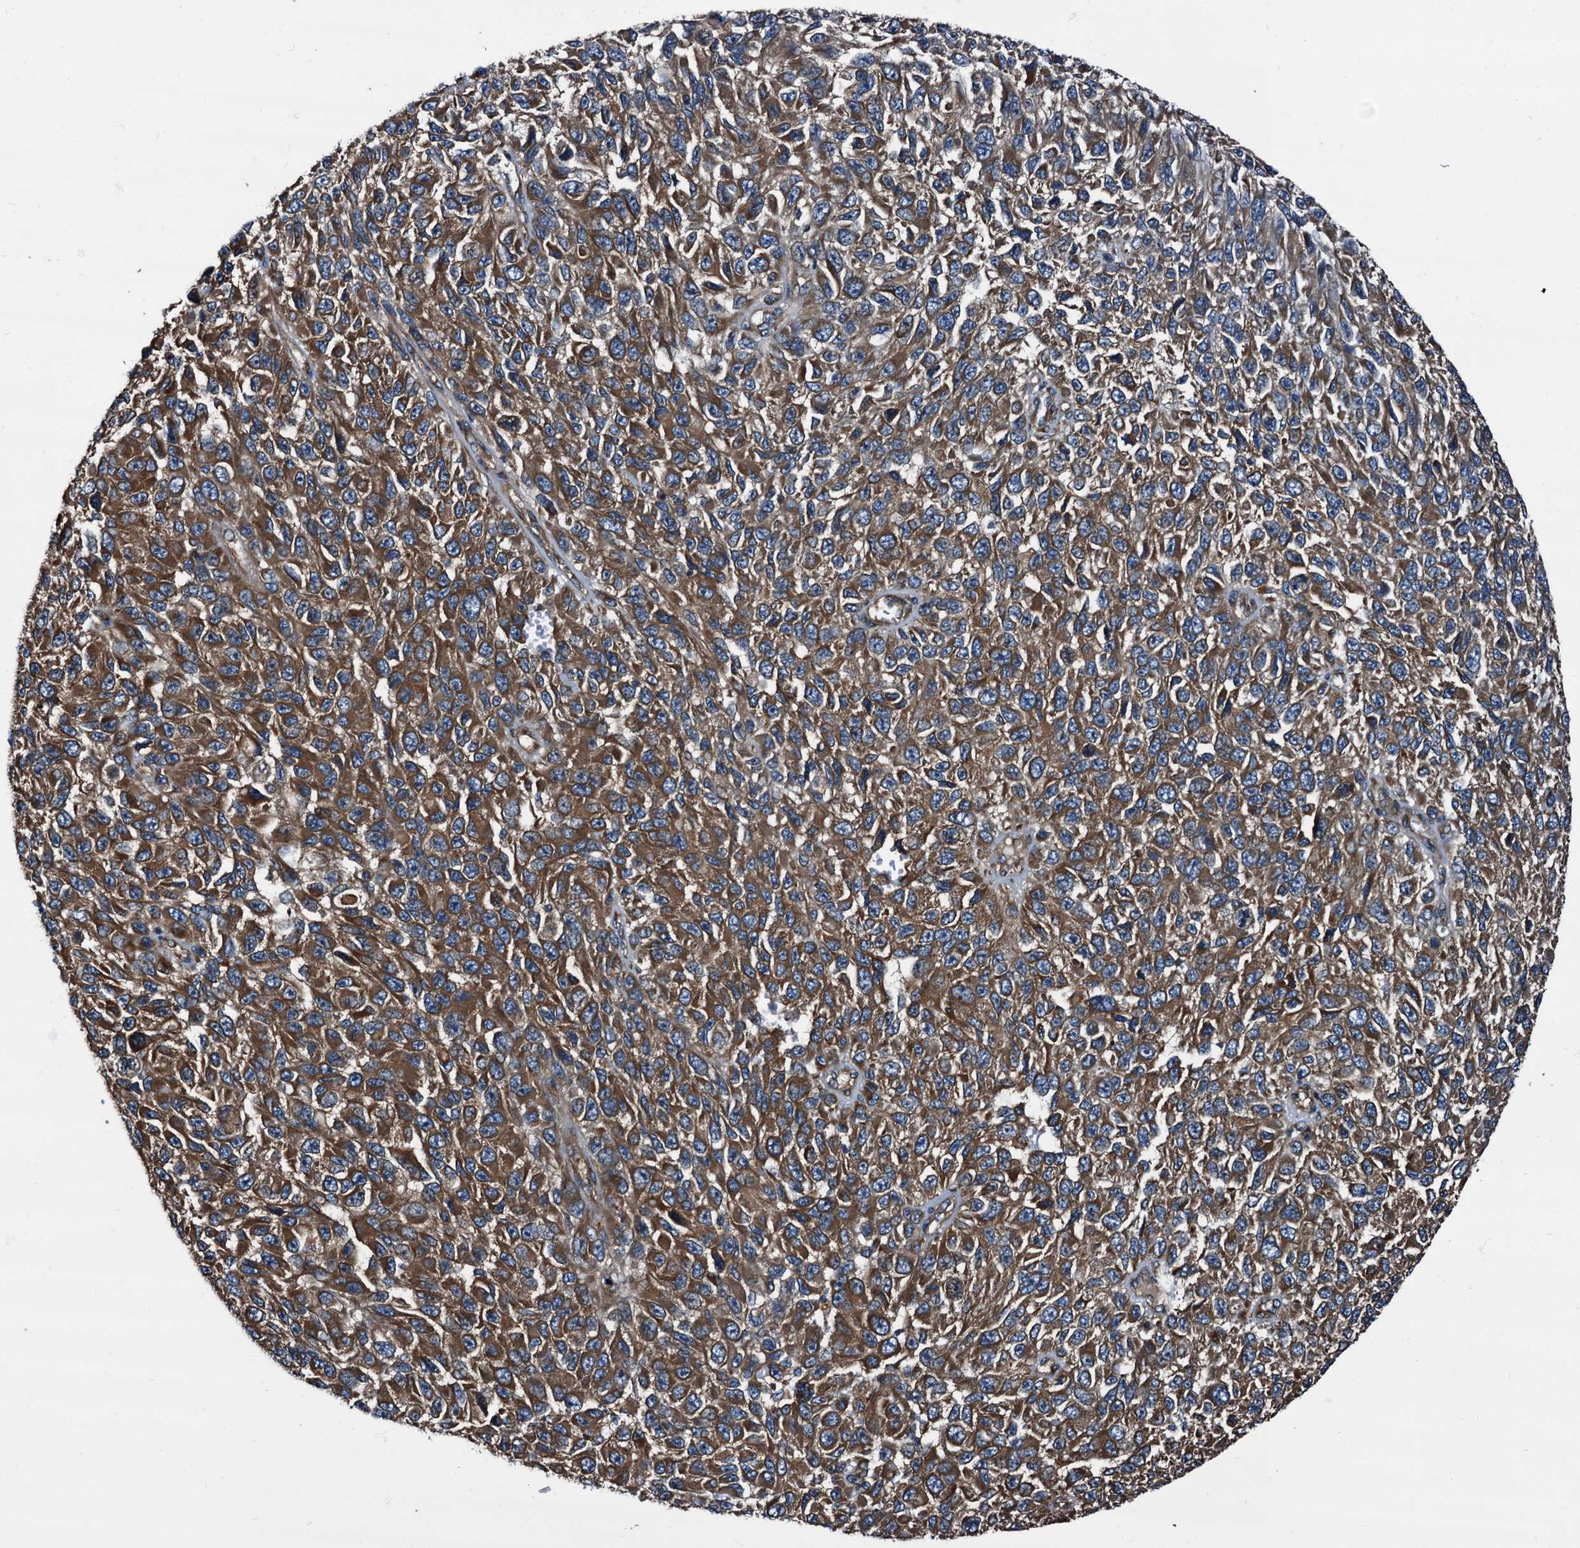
{"staining": {"intensity": "moderate", "quantity": ">75%", "location": "cytoplasmic/membranous"}, "tissue": "melanoma", "cell_type": "Tumor cells", "image_type": "cancer", "snomed": [{"axis": "morphology", "description": "Normal tissue, NOS"}, {"axis": "morphology", "description": "Malignant melanoma, NOS"}, {"axis": "topography", "description": "Skin"}], "caption": "Malignant melanoma tissue exhibits moderate cytoplasmic/membranous positivity in approximately >75% of tumor cells (Stains: DAB in brown, nuclei in blue, Microscopy: brightfield microscopy at high magnification).", "gene": "PEX5", "patient": {"sex": "female", "age": 96}}